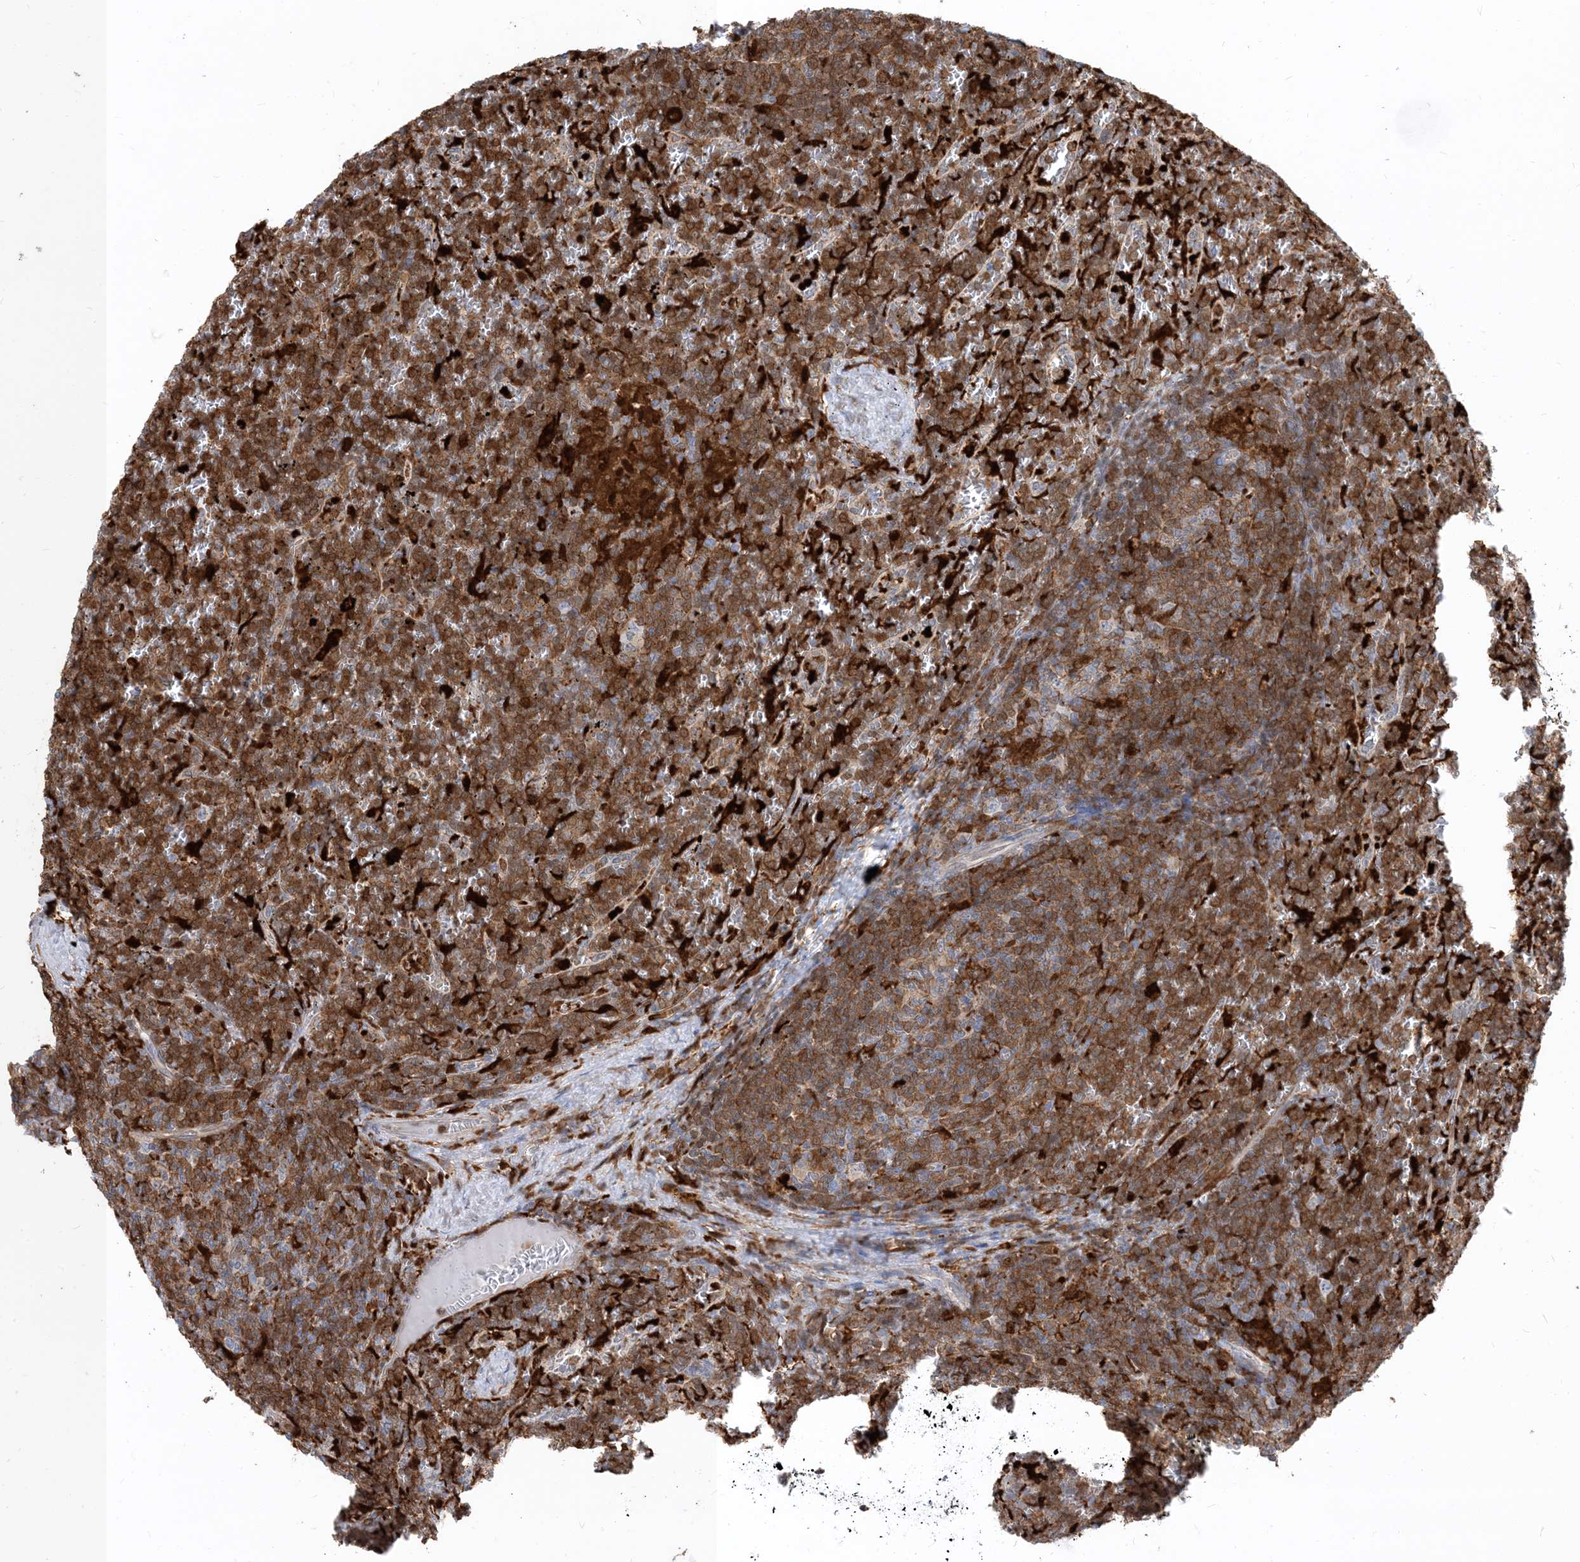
{"staining": {"intensity": "moderate", "quantity": ">75%", "location": "cytoplasmic/membranous"}, "tissue": "lymphoma", "cell_type": "Tumor cells", "image_type": "cancer", "snomed": [{"axis": "morphology", "description": "Malignant lymphoma, non-Hodgkin's type, Low grade"}, {"axis": "topography", "description": "Spleen"}], "caption": "Brown immunohistochemical staining in human low-grade malignant lymphoma, non-Hodgkin's type reveals moderate cytoplasmic/membranous staining in about >75% of tumor cells.", "gene": "NAGK", "patient": {"sex": "female", "age": 19}}